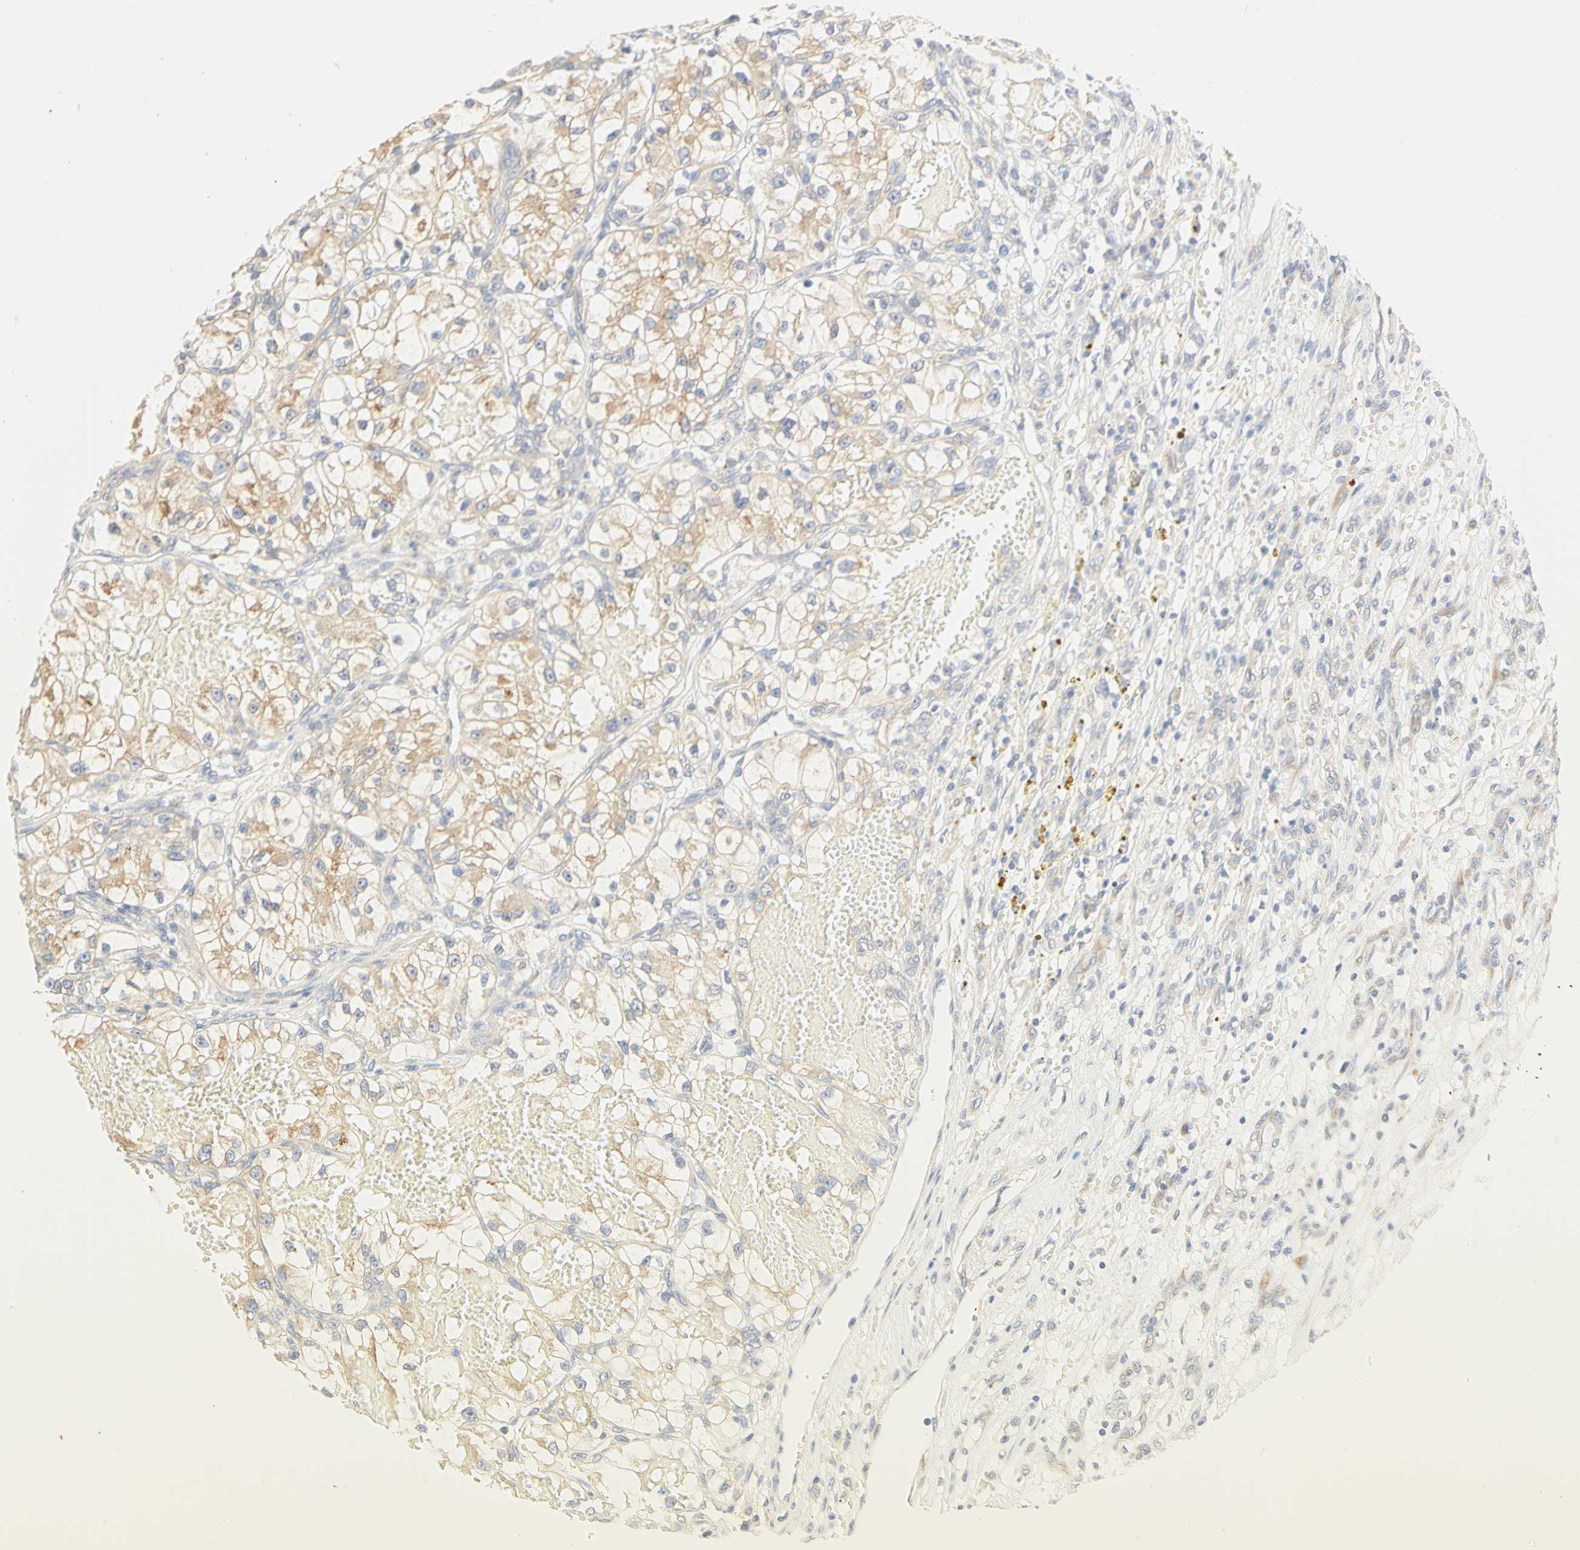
{"staining": {"intensity": "weak", "quantity": ">75%", "location": "cytoplasmic/membranous"}, "tissue": "renal cancer", "cell_type": "Tumor cells", "image_type": "cancer", "snomed": [{"axis": "morphology", "description": "Adenocarcinoma, NOS"}, {"axis": "topography", "description": "Kidney"}], "caption": "Human renal cancer stained with a protein marker exhibits weak staining in tumor cells.", "gene": "GNRH2", "patient": {"sex": "female", "age": 57}}